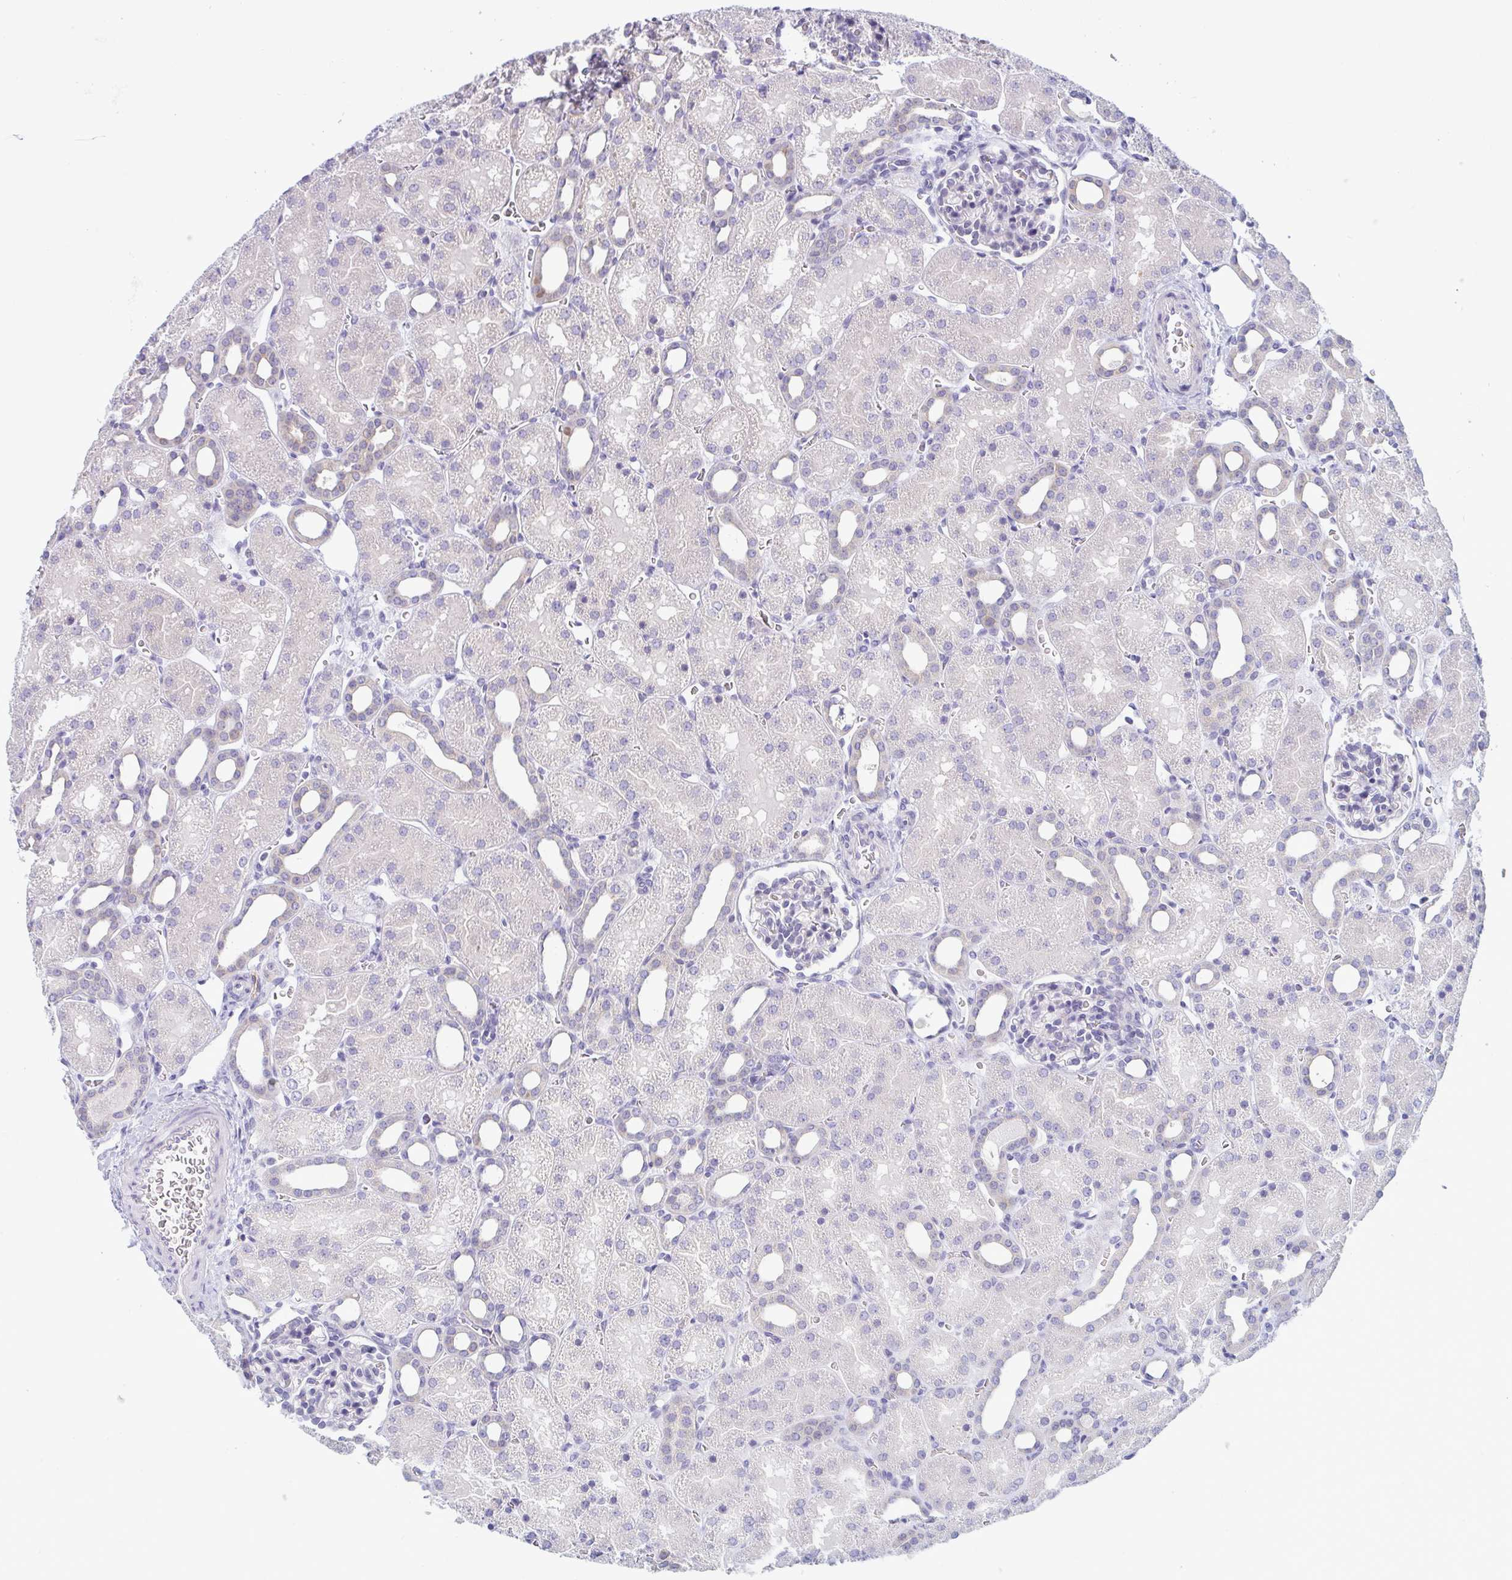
{"staining": {"intensity": "negative", "quantity": "none", "location": "none"}, "tissue": "kidney", "cell_type": "Cells in glomeruli", "image_type": "normal", "snomed": [{"axis": "morphology", "description": "Normal tissue, NOS"}, {"axis": "topography", "description": "Kidney"}], "caption": "Micrograph shows no protein expression in cells in glomeruli of unremarkable kidney.", "gene": "NAA30", "patient": {"sex": "male", "age": 2}}